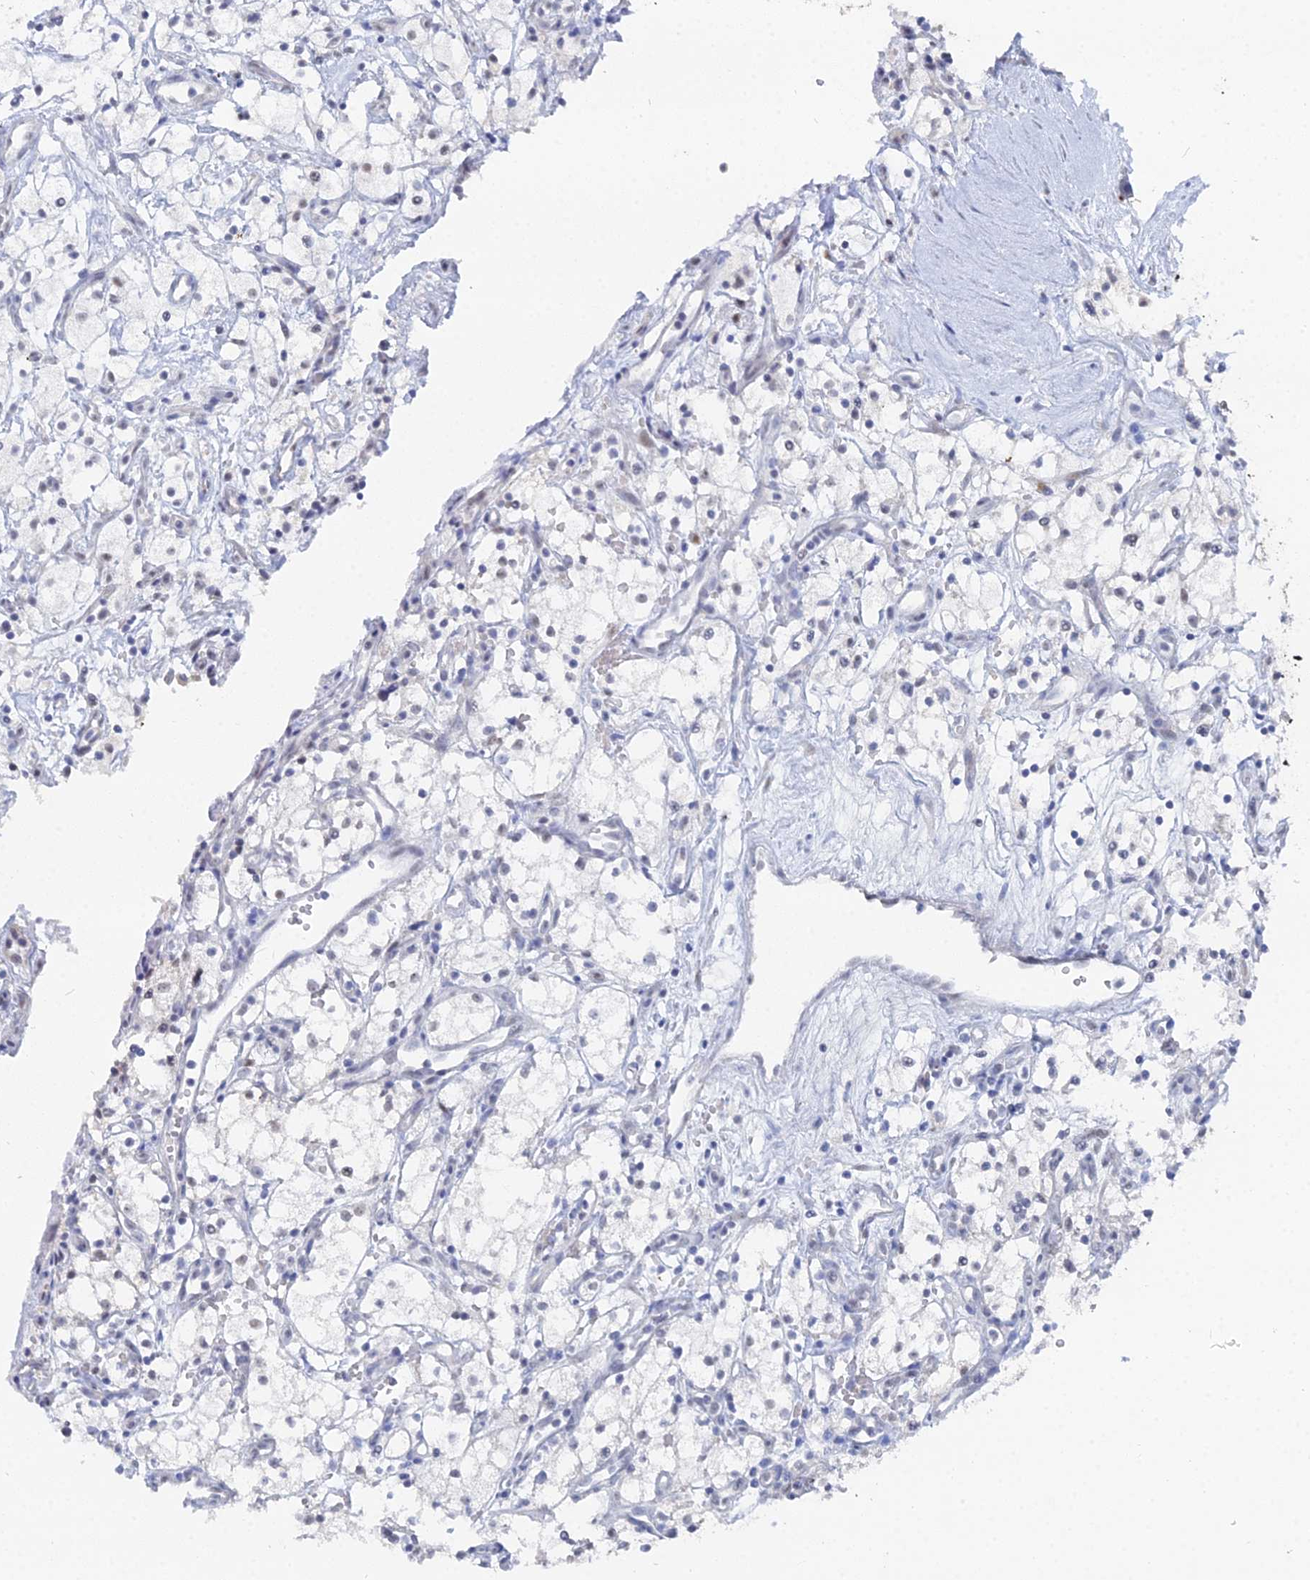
{"staining": {"intensity": "weak", "quantity": "<25%", "location": "nuclear"}, "tissue": "renal cancer", "cell_type": "Tumor cells", "image_type": "cancer", "snomed": [{"axis": "morphology", "description": "Adenocarcinoma, NOS"}, {"axis": "topography", "description": "Kidney"}], "caption": "This is a micrograph of immunohistochemistry staining of renal adenocarcinoma, which shows no positivity in tumor cells. (DAB (3,3'-diaminobenzidine) IHC visualized using brightfield microscopy, high magnification).", "gene": "THAP4", "patient": {"sex": "male", "age": 59}}